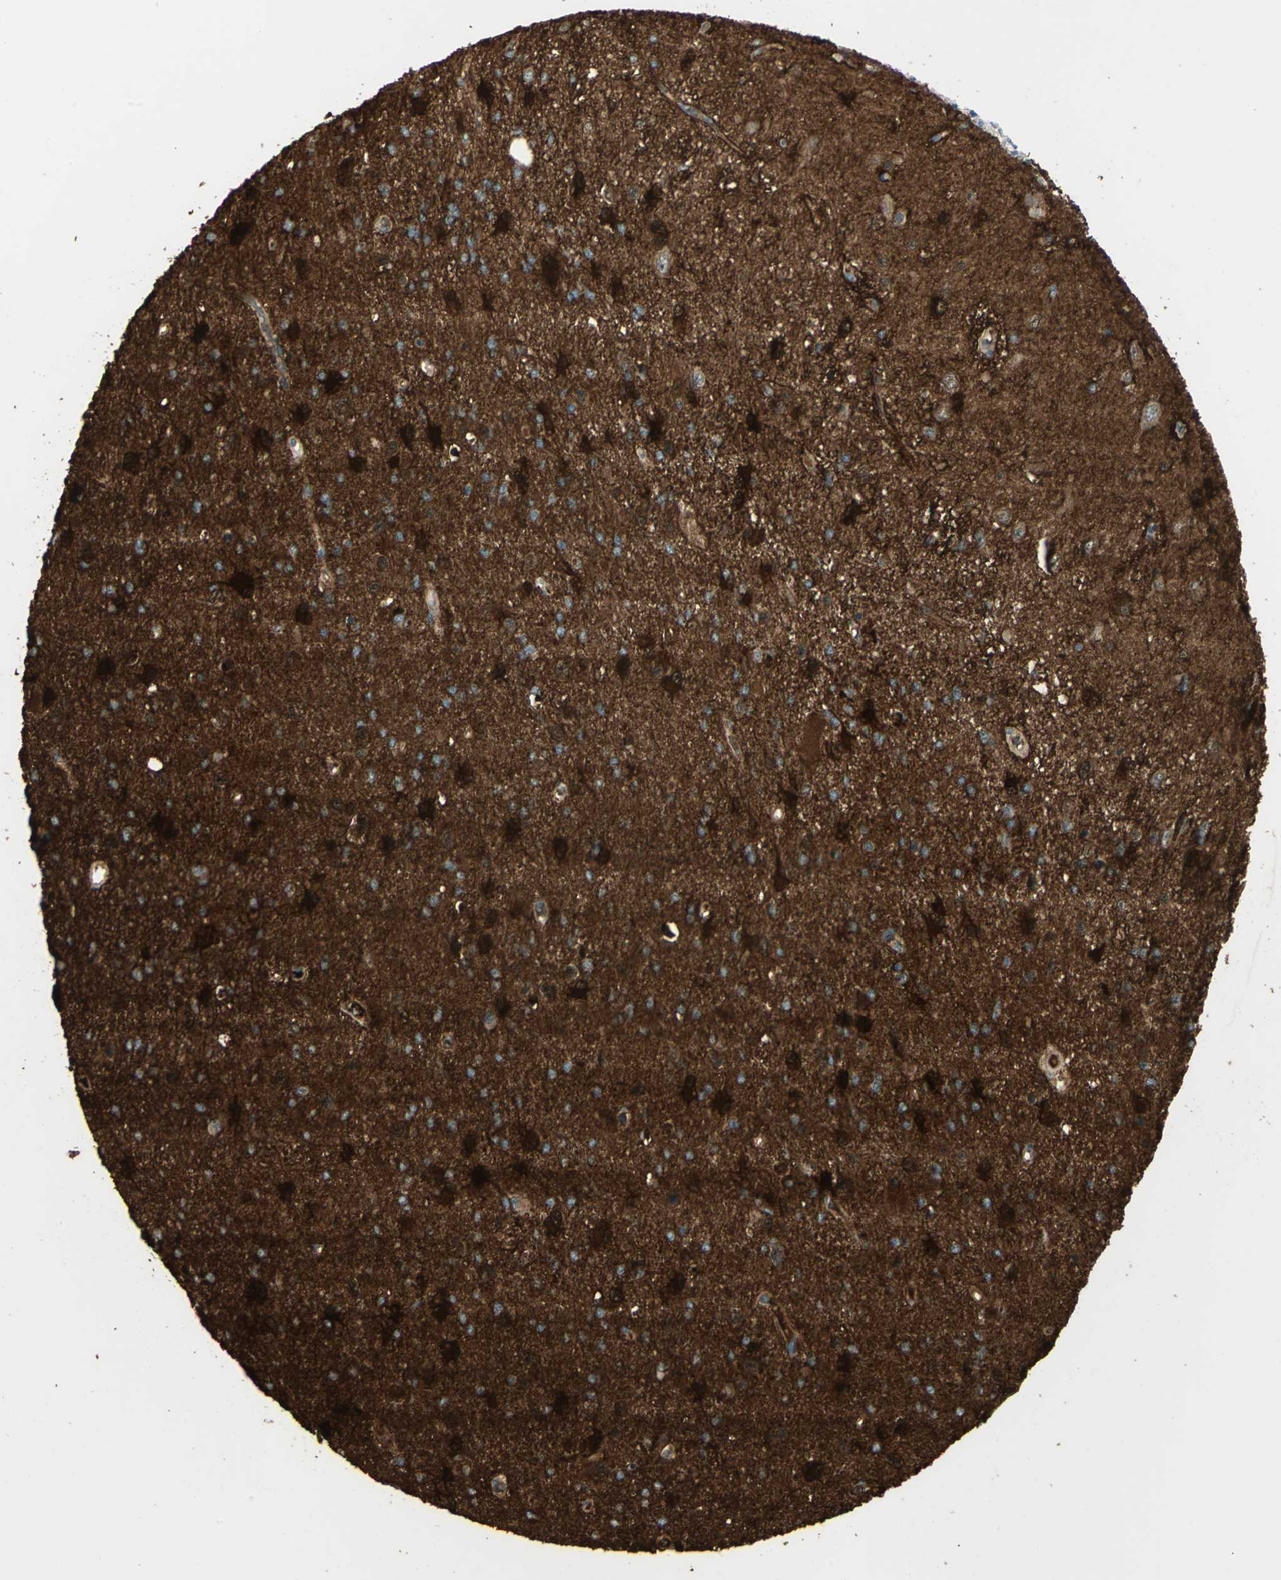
{"staining": {"intensity": "strong", "quantity": ">75%", "location": "cytoplasmic/membranous,nuclear"}, "tissue": "glioma", "cell_type": "Tumor cells", "image_type": "cancer", "snomed": [{"axis": "morphology", "description": "Glioma, malignant, Low grade"}, {"axis": "topography", "description": "Brain"}], "caption": "Immunohistochemical staining of human malignant low-grade glioma displays high levels of strong cytoplasmic/membranous and nuclear protein positivity in approximately >75% of tumor cells.", "gene": "DDAH1", "patient": {"sex": "male", "age": 58}}